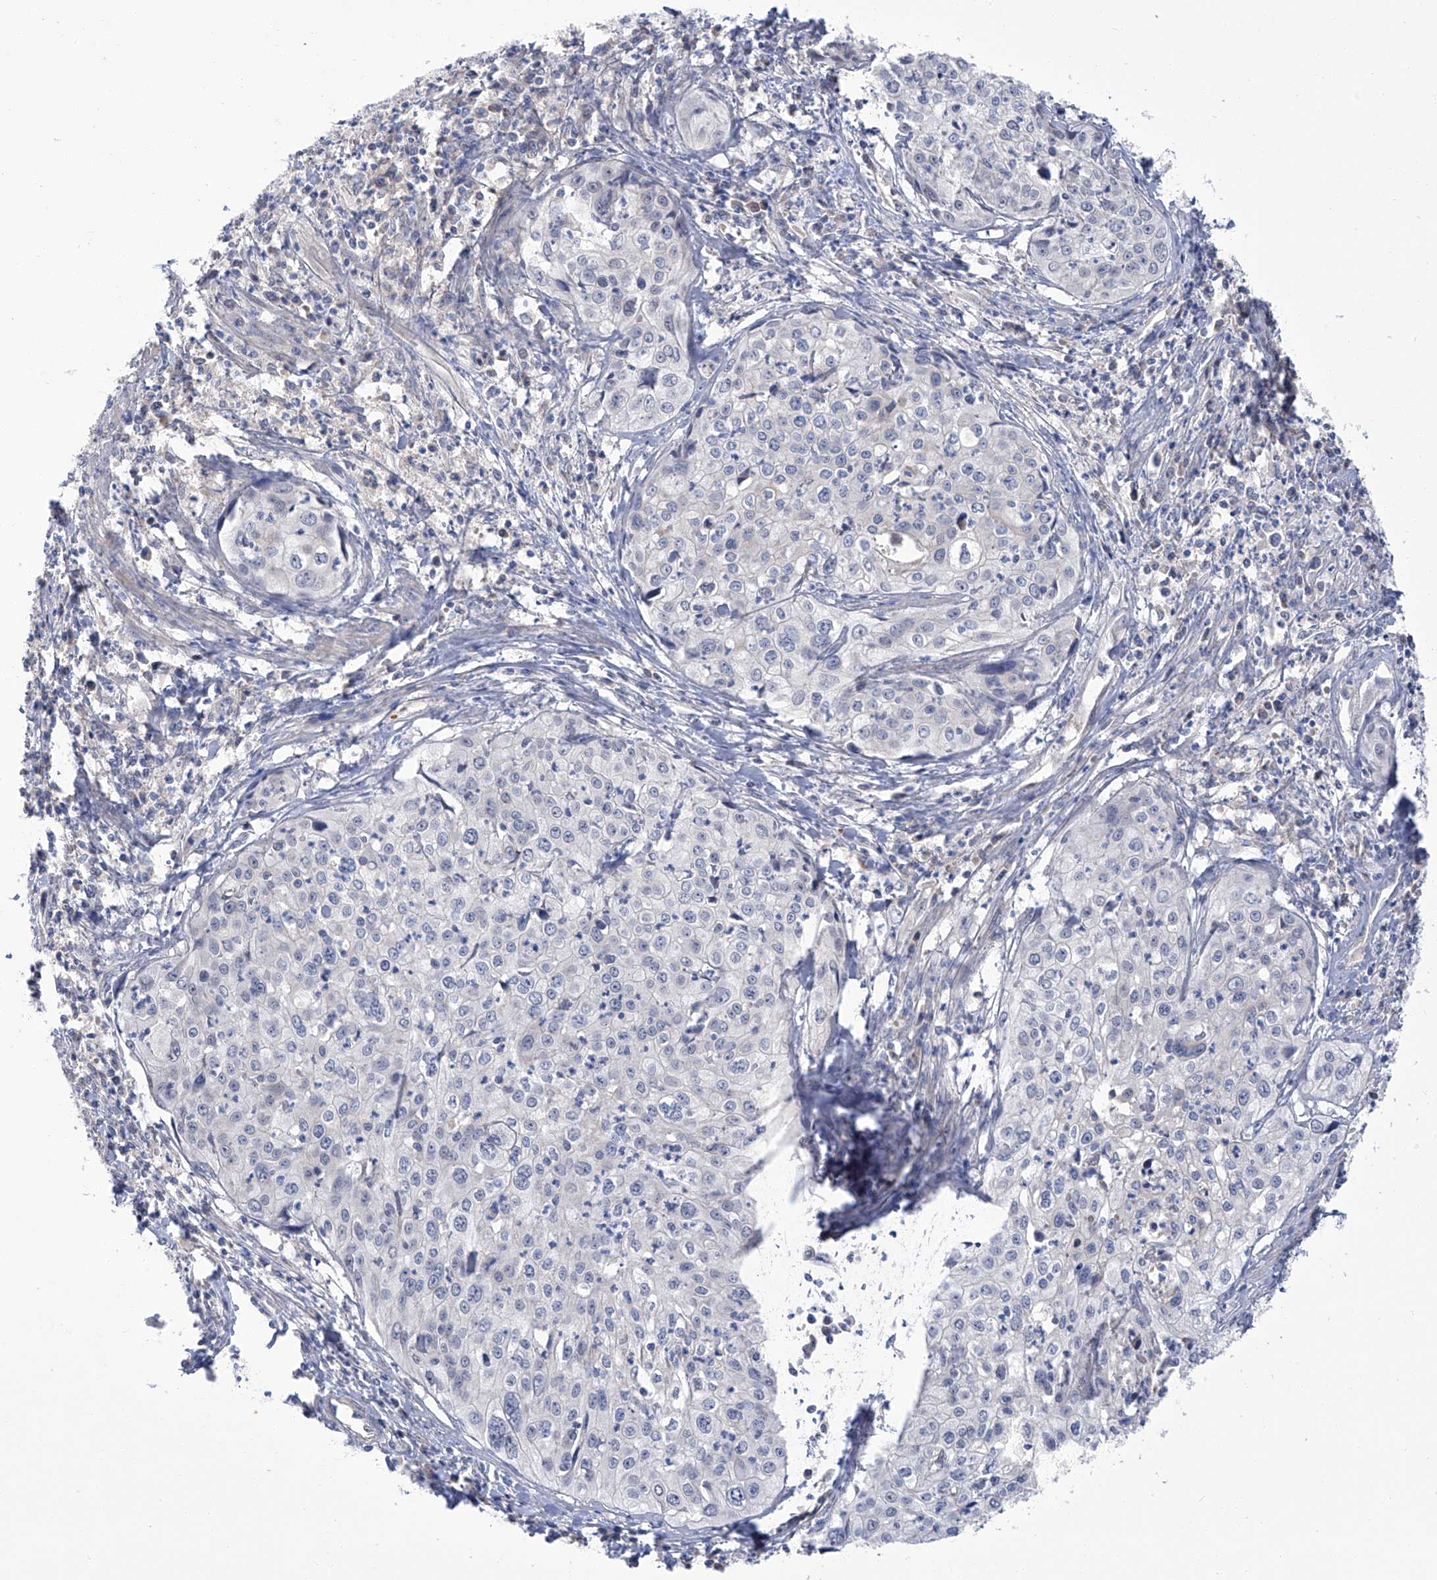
{"staining": {"intensity": "negative", "quantity": "none", "location": "none"}, "tissue": "cervical cancer", "cell_type": "Tumor cells", "image_type": "cancer", "snomed": [{"axis": "morphology", "description": "Squamous cell carcinoma, NOS"}, {"axis": "topography", "description": "Cervix"}], "caption": "IHC photomicrograph of neoplastic tissue: human cervical cancer (squamous cell carcinoma) stained with DAB (3,3'-diaminobenzidine) displays no significant protein staining in tumor cells.", "gene": "PARD3", "patient": {"sex": "female", "age": 31}}